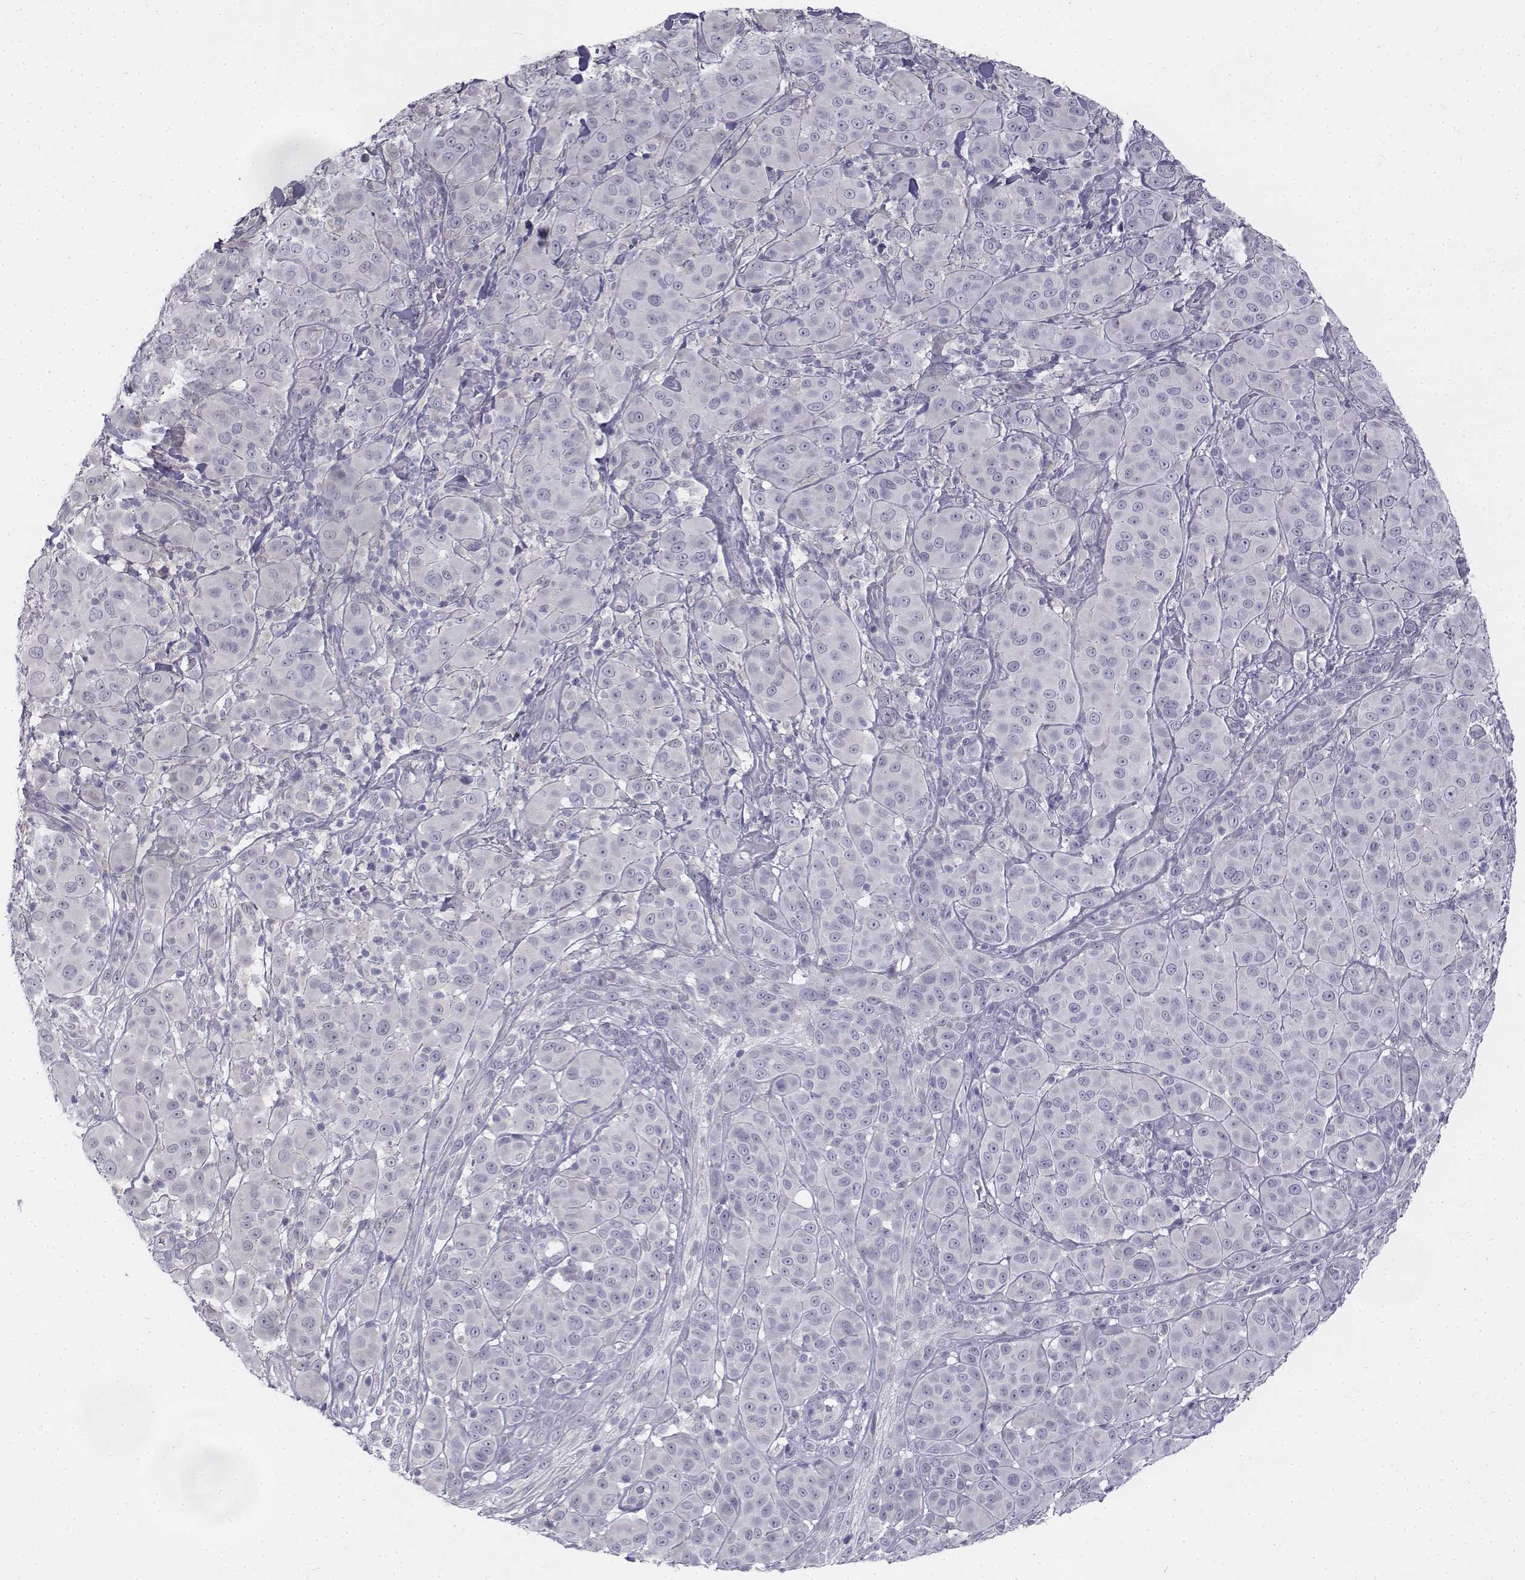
{"staining": {"intensity": "negative", "quantity": "none", "location": "none"}, "tissue": "melanoma", "cell_type": "Tumor cells", "image_type": "cancer", "snomed": [{"axis": "morphology", "description": "Malignant melanoma, NOS"}, {"axis": "topography", "description": "Skin"}], "caption": "DAB immunohistochemical staining of melanoma reveals no significant staining in tumor cells. (Brightfield microscopy of DAB immunohistochemistry at high magnification).", "gene": "PENK", "patient": {"sex": "female", "age": 87}}